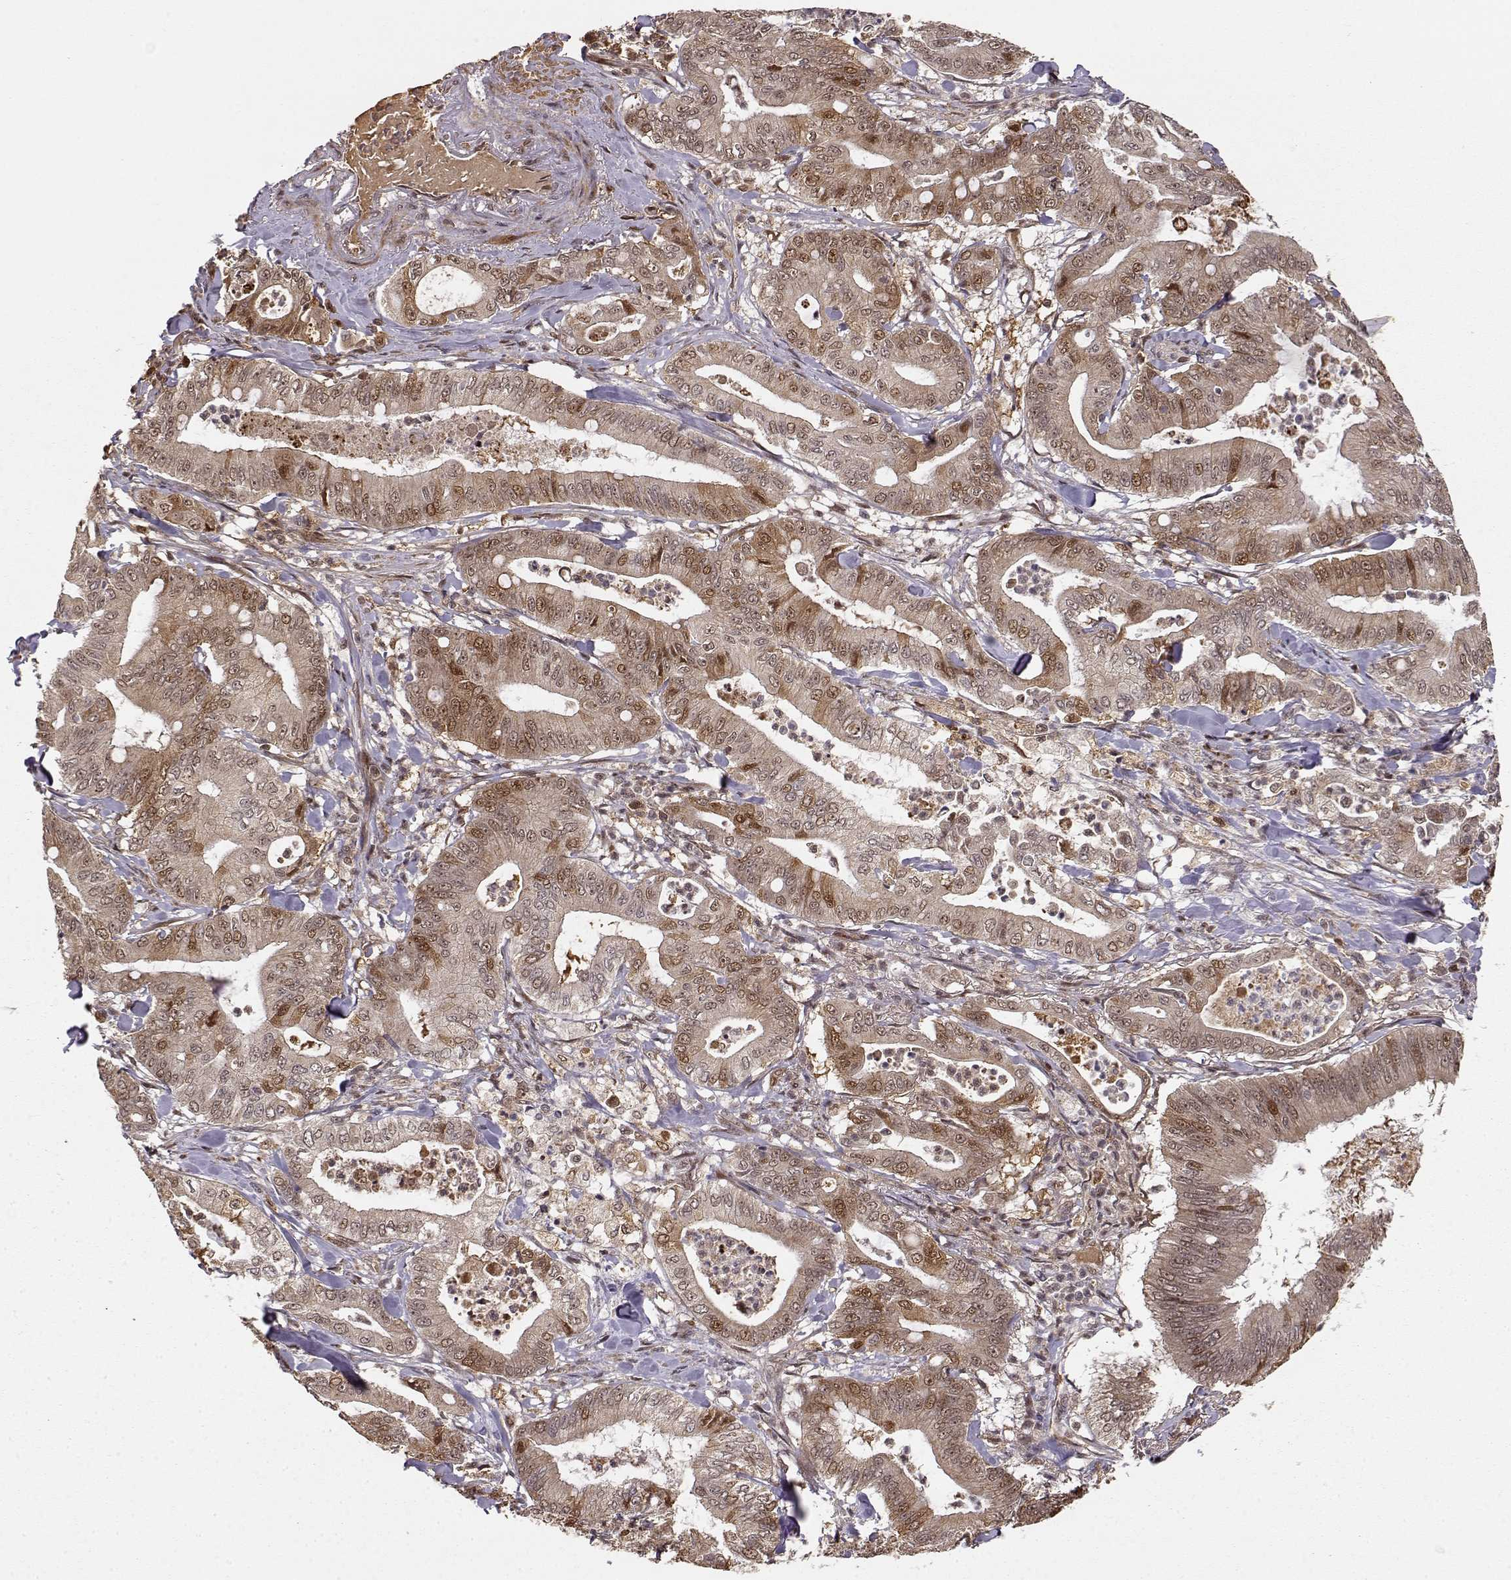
{"staining": {"intensity": "weak", "quantity": ">75%", "location": "cytoplasmic/membranous,nuclear"}, "tissue": "pancreatic cancer", "cell_type": "Tumor cells", "image_type": "cancer", "snomed": [{"axis": "morphology", "description": "Adenocarcinoma, NOS"}, {"axis": "topography", "description": "Pancreas"}], "caption": "Immunohistochemical staining of adenocarcinoma (pancreatic) shows weak cytoplasmic/membranous and nuclear protein positivity in about >75% of tumor cells. Immunohistochemistry stains the protein in brown and the nuclei are stained blue.", "gene": "MAEA", "patient": {"sex": "male", "age": 71}}